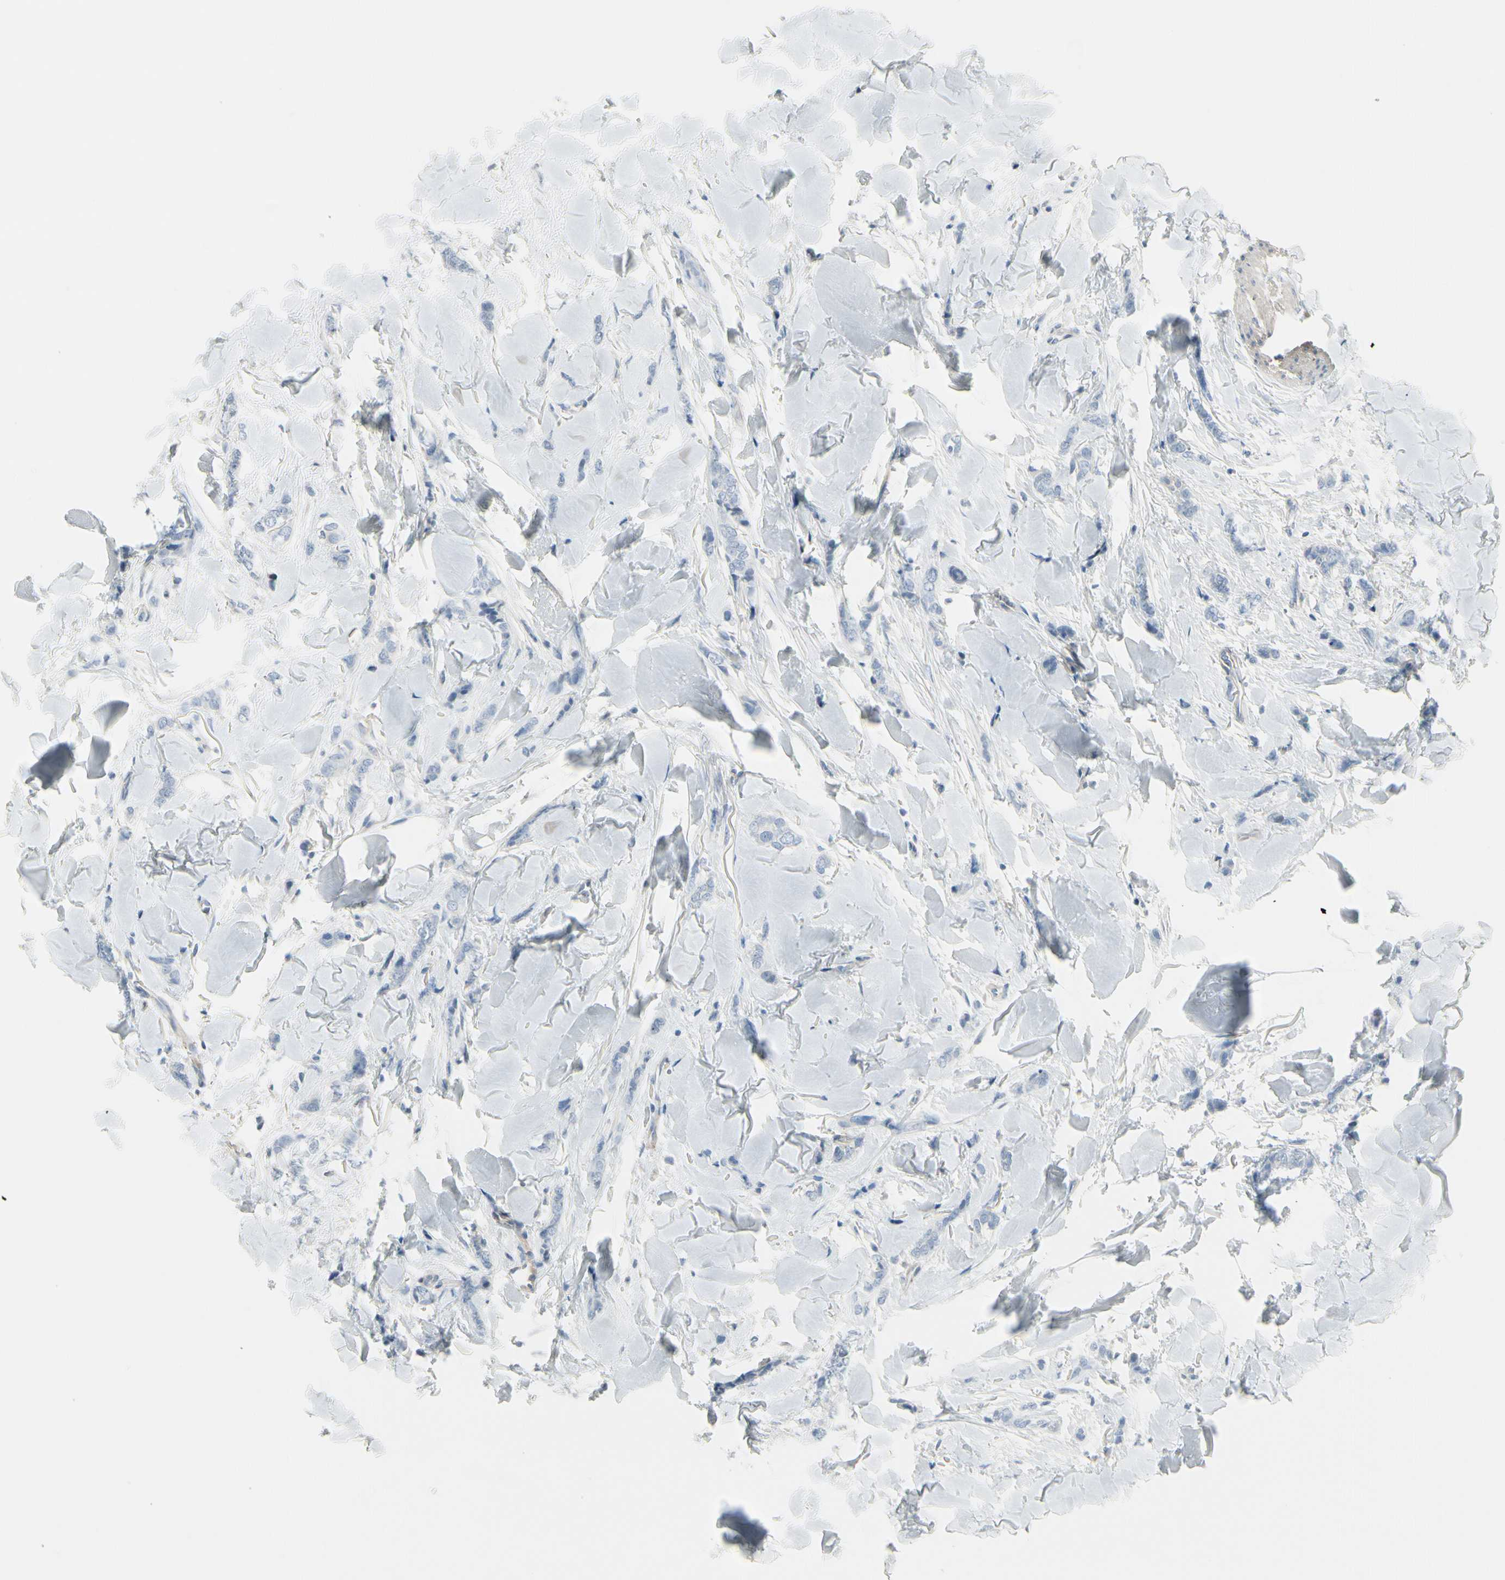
{"staining": {"intensity": "negative", "quantity": "none", "location": "none"}, "tissue": "breast cancer", "cell_type": "Tumor cells", "image_type": "cancer", "snomed": [{"axis": "morphology", "description": "Lobular carcinoma"}, {"axis": "topography", "description": "Skin"}, {"axis": "topography", "description": "Breast"}], "caption": "Tumor cells are negative for brown protein staining in breast cancer (lobular carcinoma). Brightfield microscopy of immunohistochemistry (IHC) stained with DAB (3,3'-diaminobenzidine) (brown) and hematoxylin (blue), captured at high magnification.", "gene": "CACNA2D1", "patient": {"sex": "female", "age": 46}}